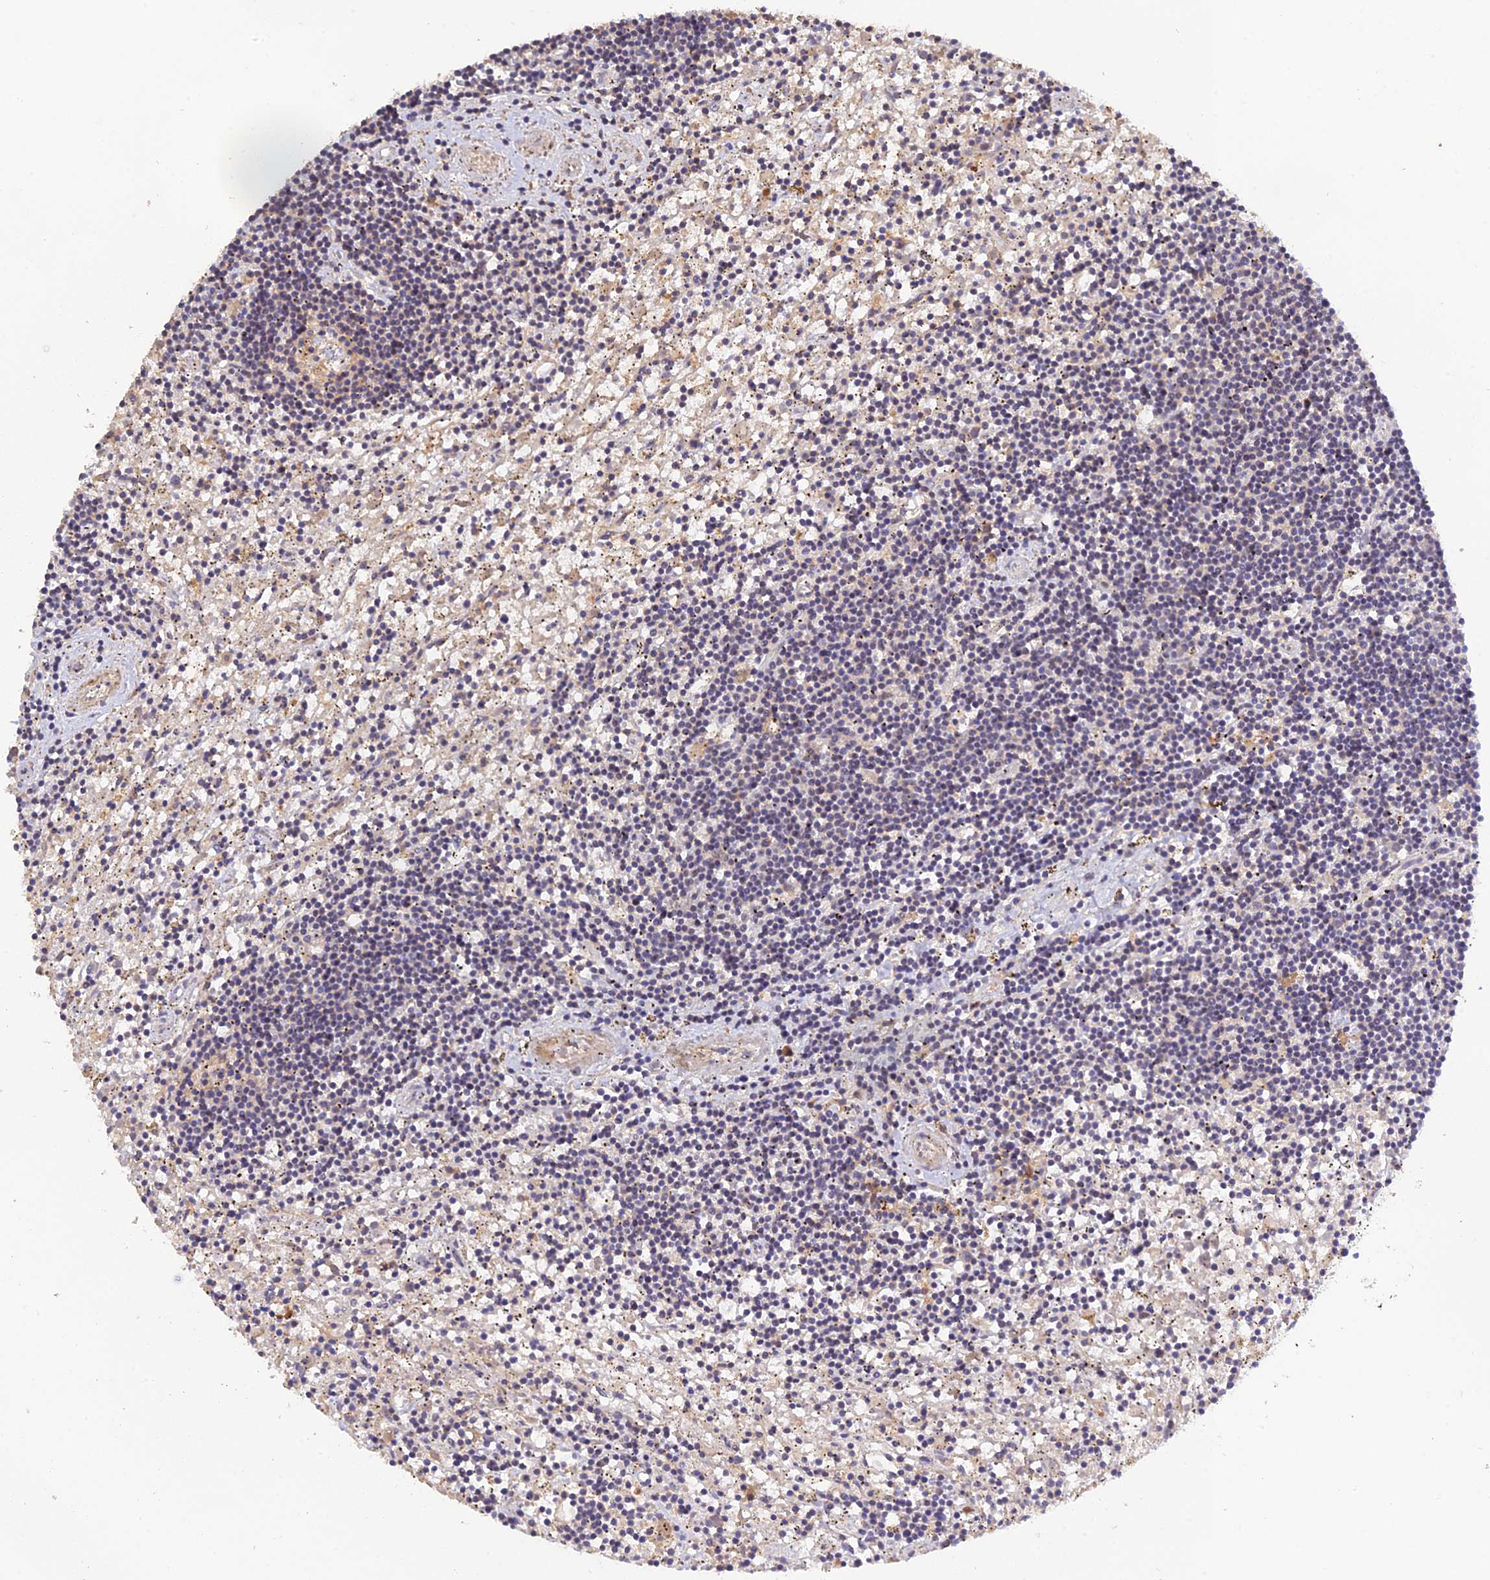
{"staining": {"intensity": "negative", "quantity": "none", "location": "none"}, "tissue": "lymphoma", "cell_type": "Tumor cells", "image_type": "cancer", "snomed": [{"axis": "morphology", "description": "Malignant lymphoma, non-Hodgkin's type, Low grade"}, {"axis": "topography", "description": "Spleen"}], "caption": "A micrograph of human malignant lymphoma, non-Hodgkin's type (low-grade) is negative for staining in tumor cells.", "gene": "ZNF436", "patient": {"sex": "male", "age": 76}}